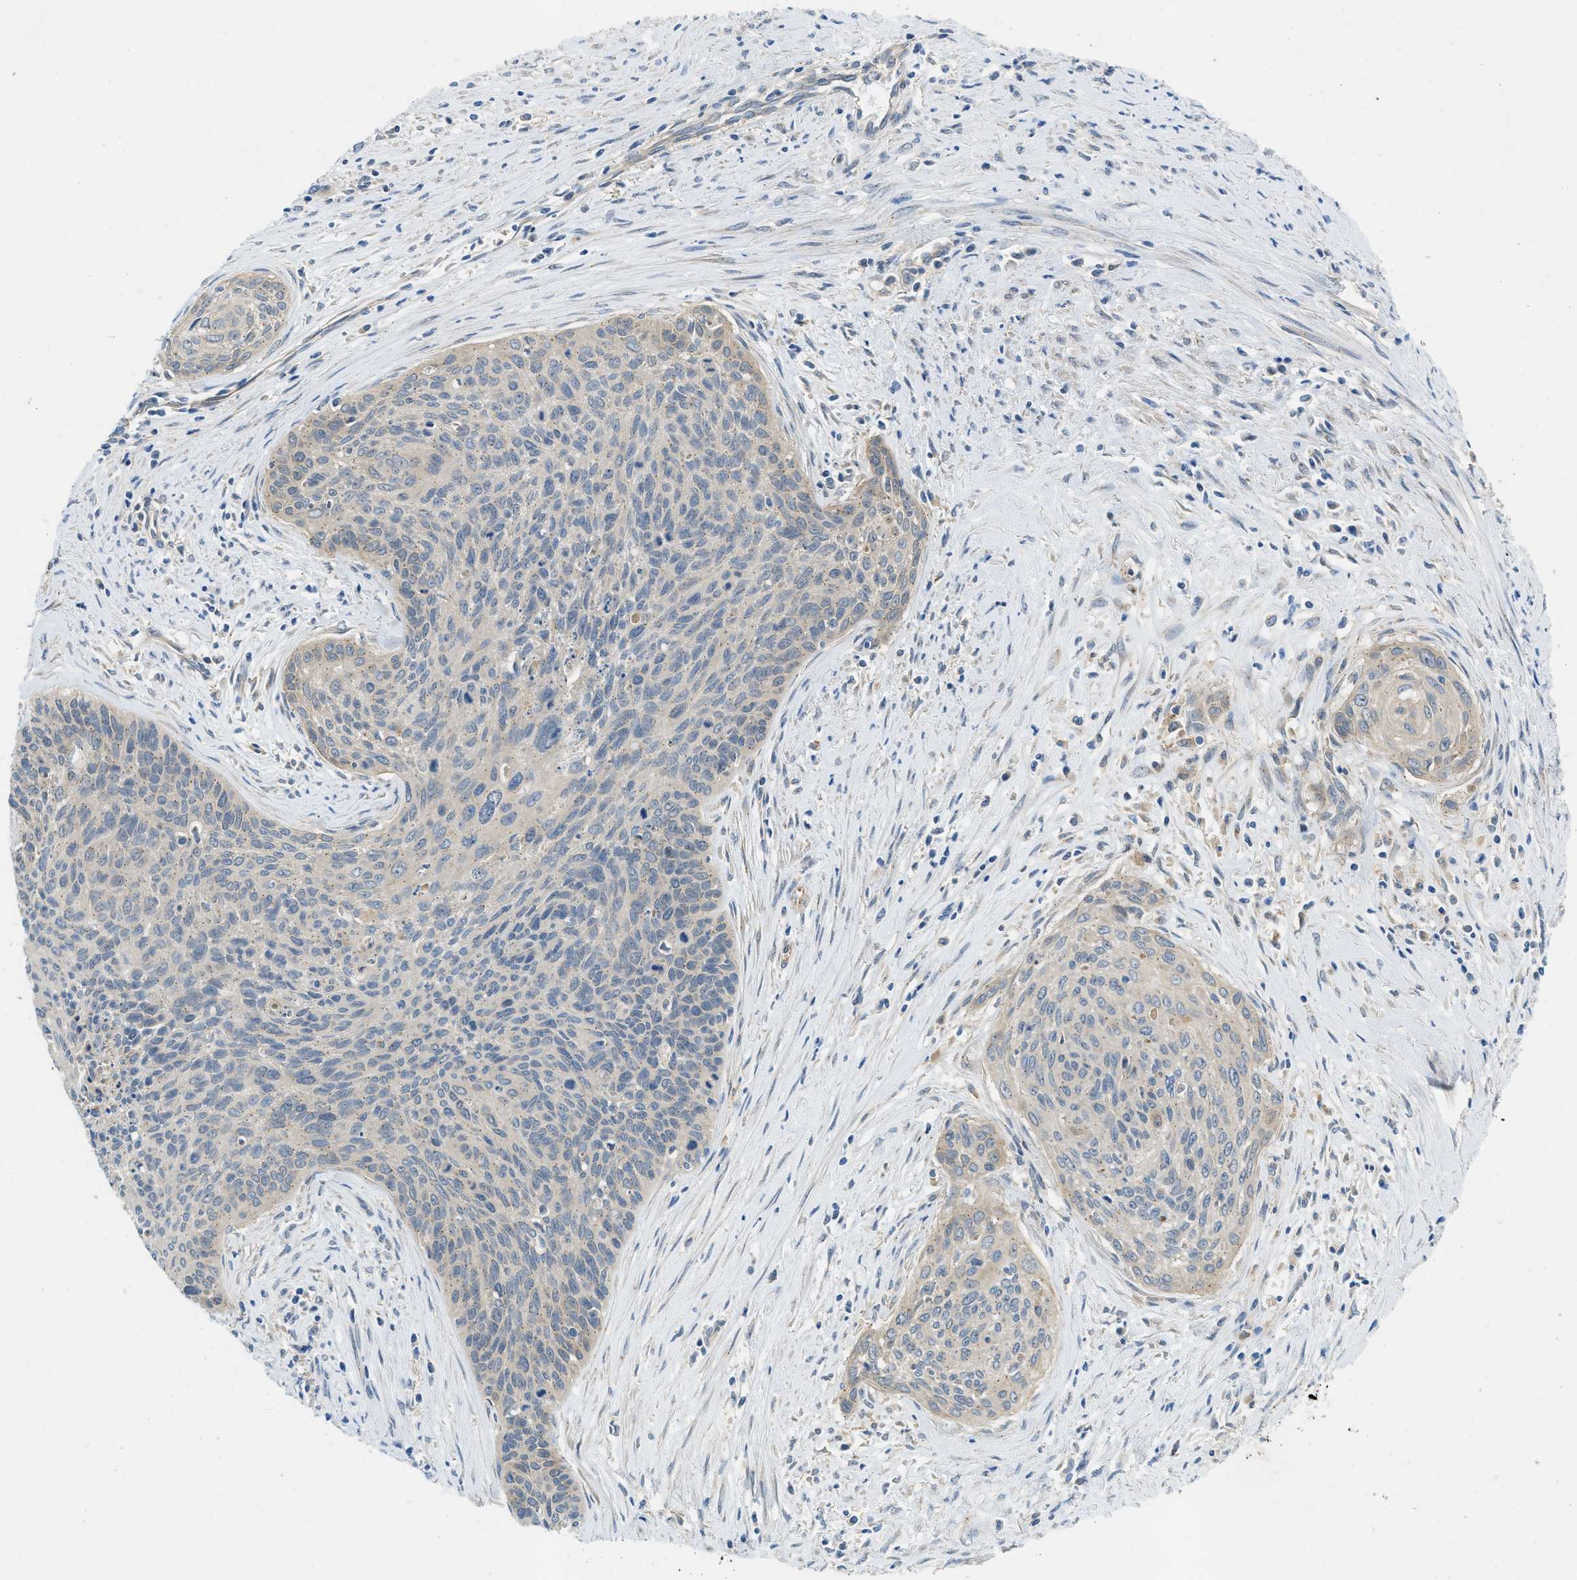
{"staining": {"intensity": "negative", "quantity": "none", "location": "none"}, "tissue": "cervical cancer", "cell_type": "Tumor cells", "image_type": "cancer", "snomed": [{"axis": "morphology", "description": "Squamous cell carcinoma, NOS"}, {"axis": "topography", "description": "Cervix"}], "caption": "Micrograph shows no protein staining in tumor cells of cervical squamous cell carcinoma tissue.", "gene": "RIPK2", "patient": {"sex": "female", "age": 55}}